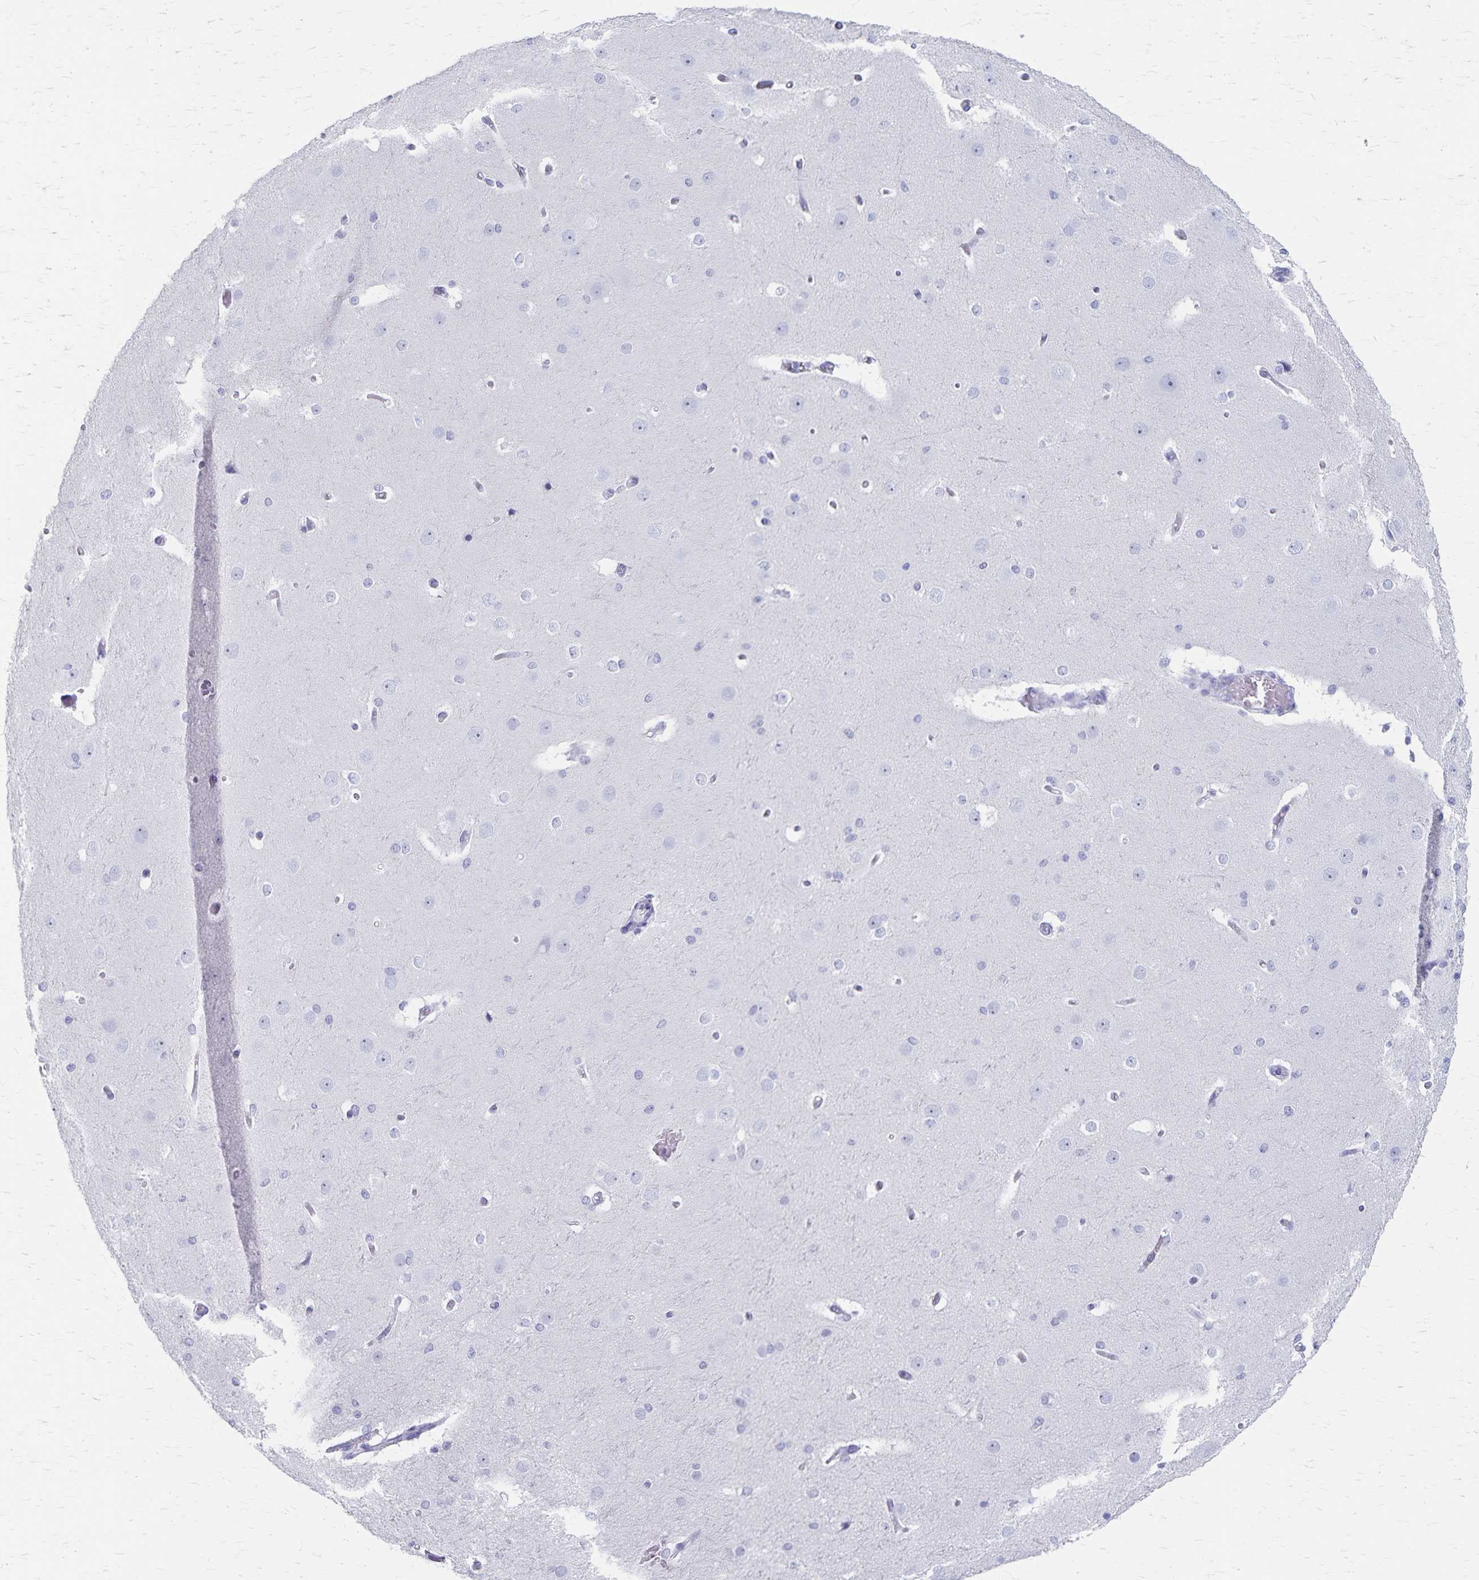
{"staining": {"intensity": "negative", "quantity": "none", "location": "none"}, "tissue": "cerebral cortex", "cell_type": "Endothelial cells", "image_type": "normal", "snomed": [{"axis": "morphology", "description": "Normal tissue, NOS"}, {"axis": "morphology", "description": "Inflammation, NOS"}, {"axis": "topography", "description": "Cerebral cortex"}], "caption": "Cerebral cortex stained for a protein using IHC demonstrates no positivity endothelial cells.", "gene": "GPBAR1", "patient": {"sex": "male", "age": 6}}